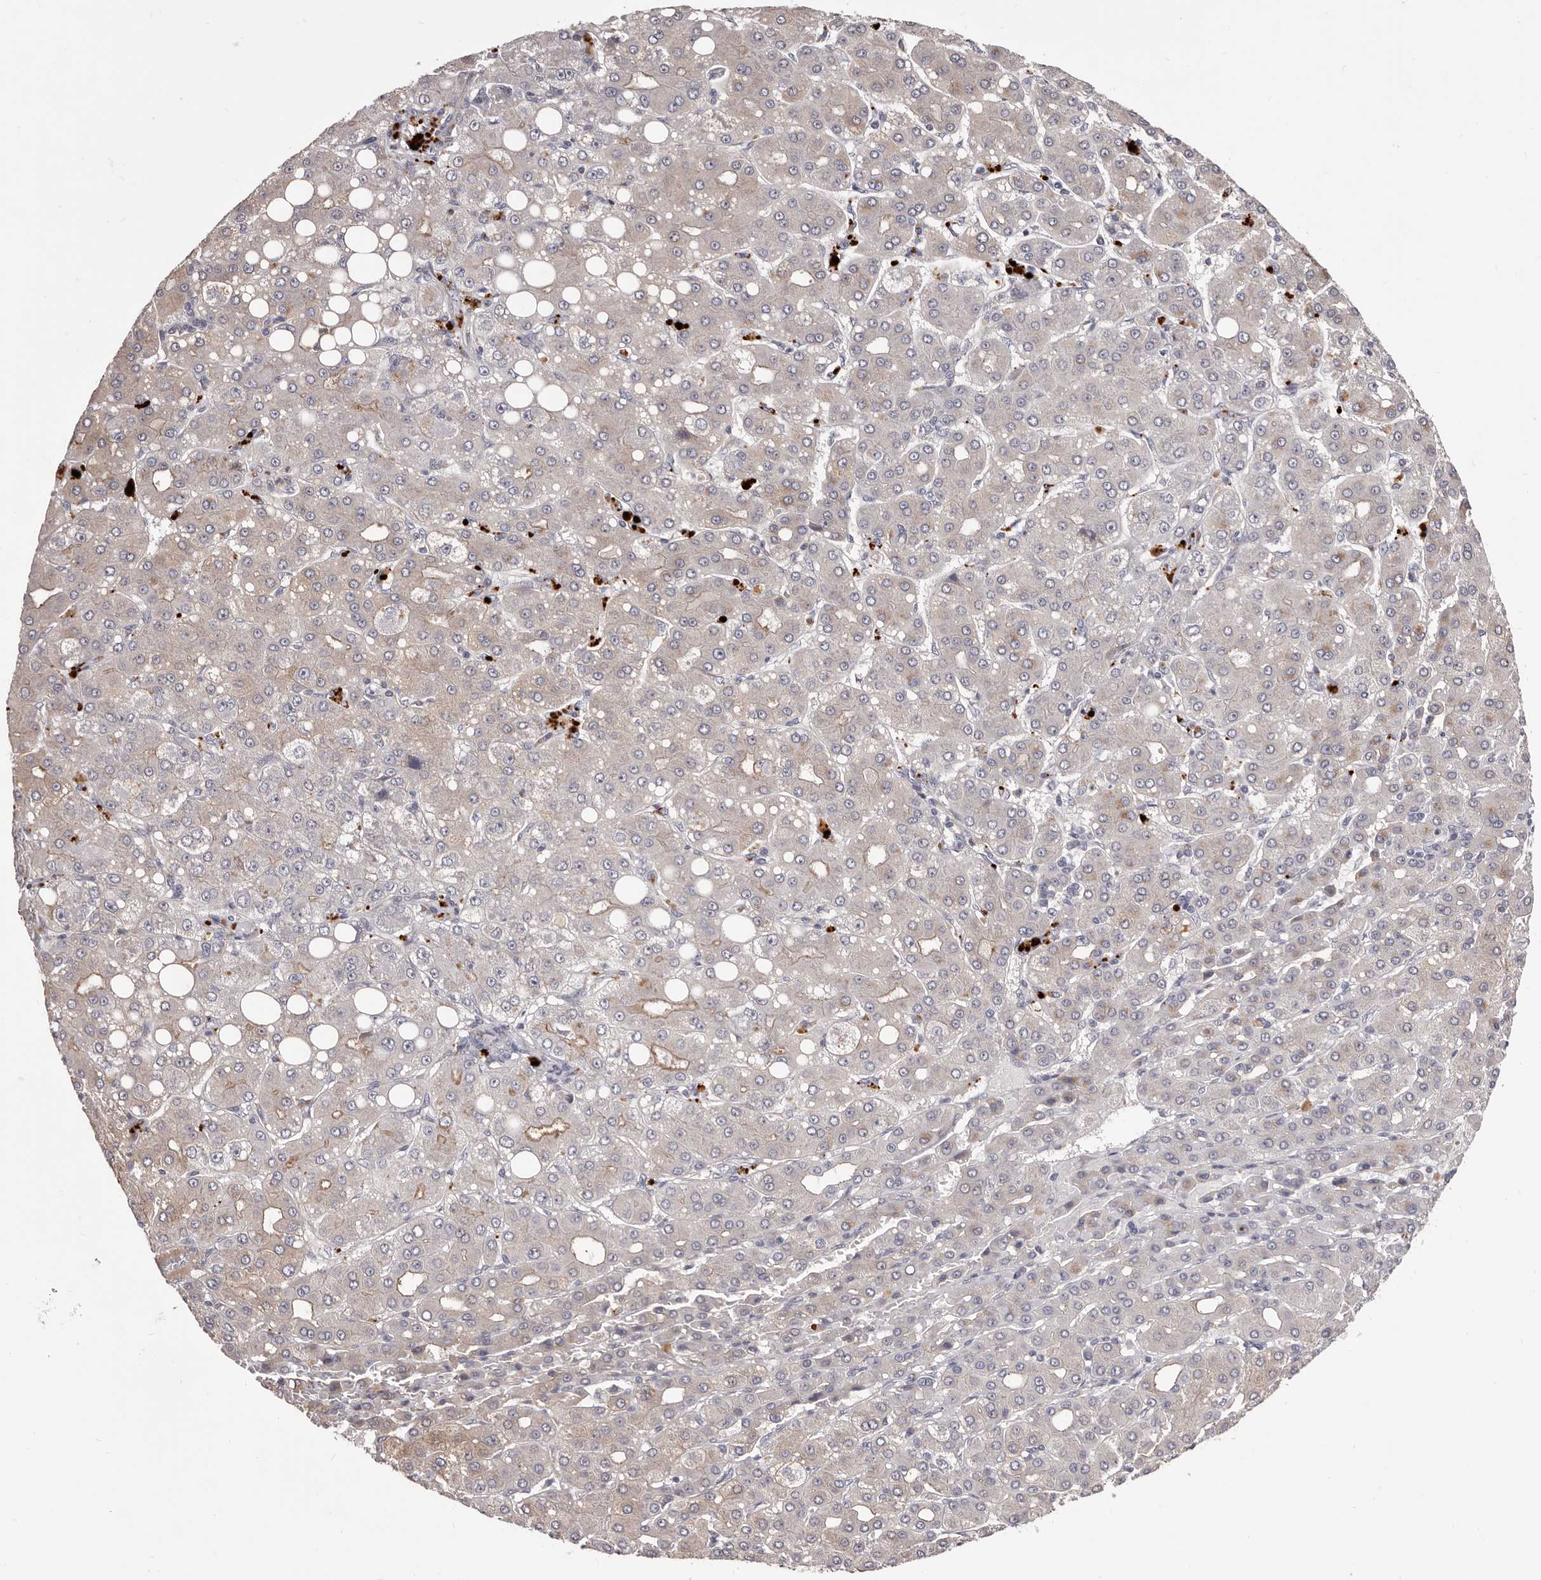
{"staining": {"intensity": "moderate", "quantity": "25%-75%", "location": "cytoplasmic/membranous"}, "tissue": "liver cancer", "cell_type": "Tumor cells", "image_type": "cancer", "snomed": [{"axis": "morphology", "description": "Carcinoma, Hepatocellular, NOS"}, {"axis": "topography", "description": "Liver"}], "caption": "Hepatocellular carcinoma (liver) was stained to show a protein in brown. There is medium levels of moderate cytoplasmic/membranous expression in approximately 25%-75% of tumor cells. (brown staining indicates protein expression, while blue staining denotes nuclei).", "gene": "PEG10", "patient": {"sex": "male", "age": 65}}